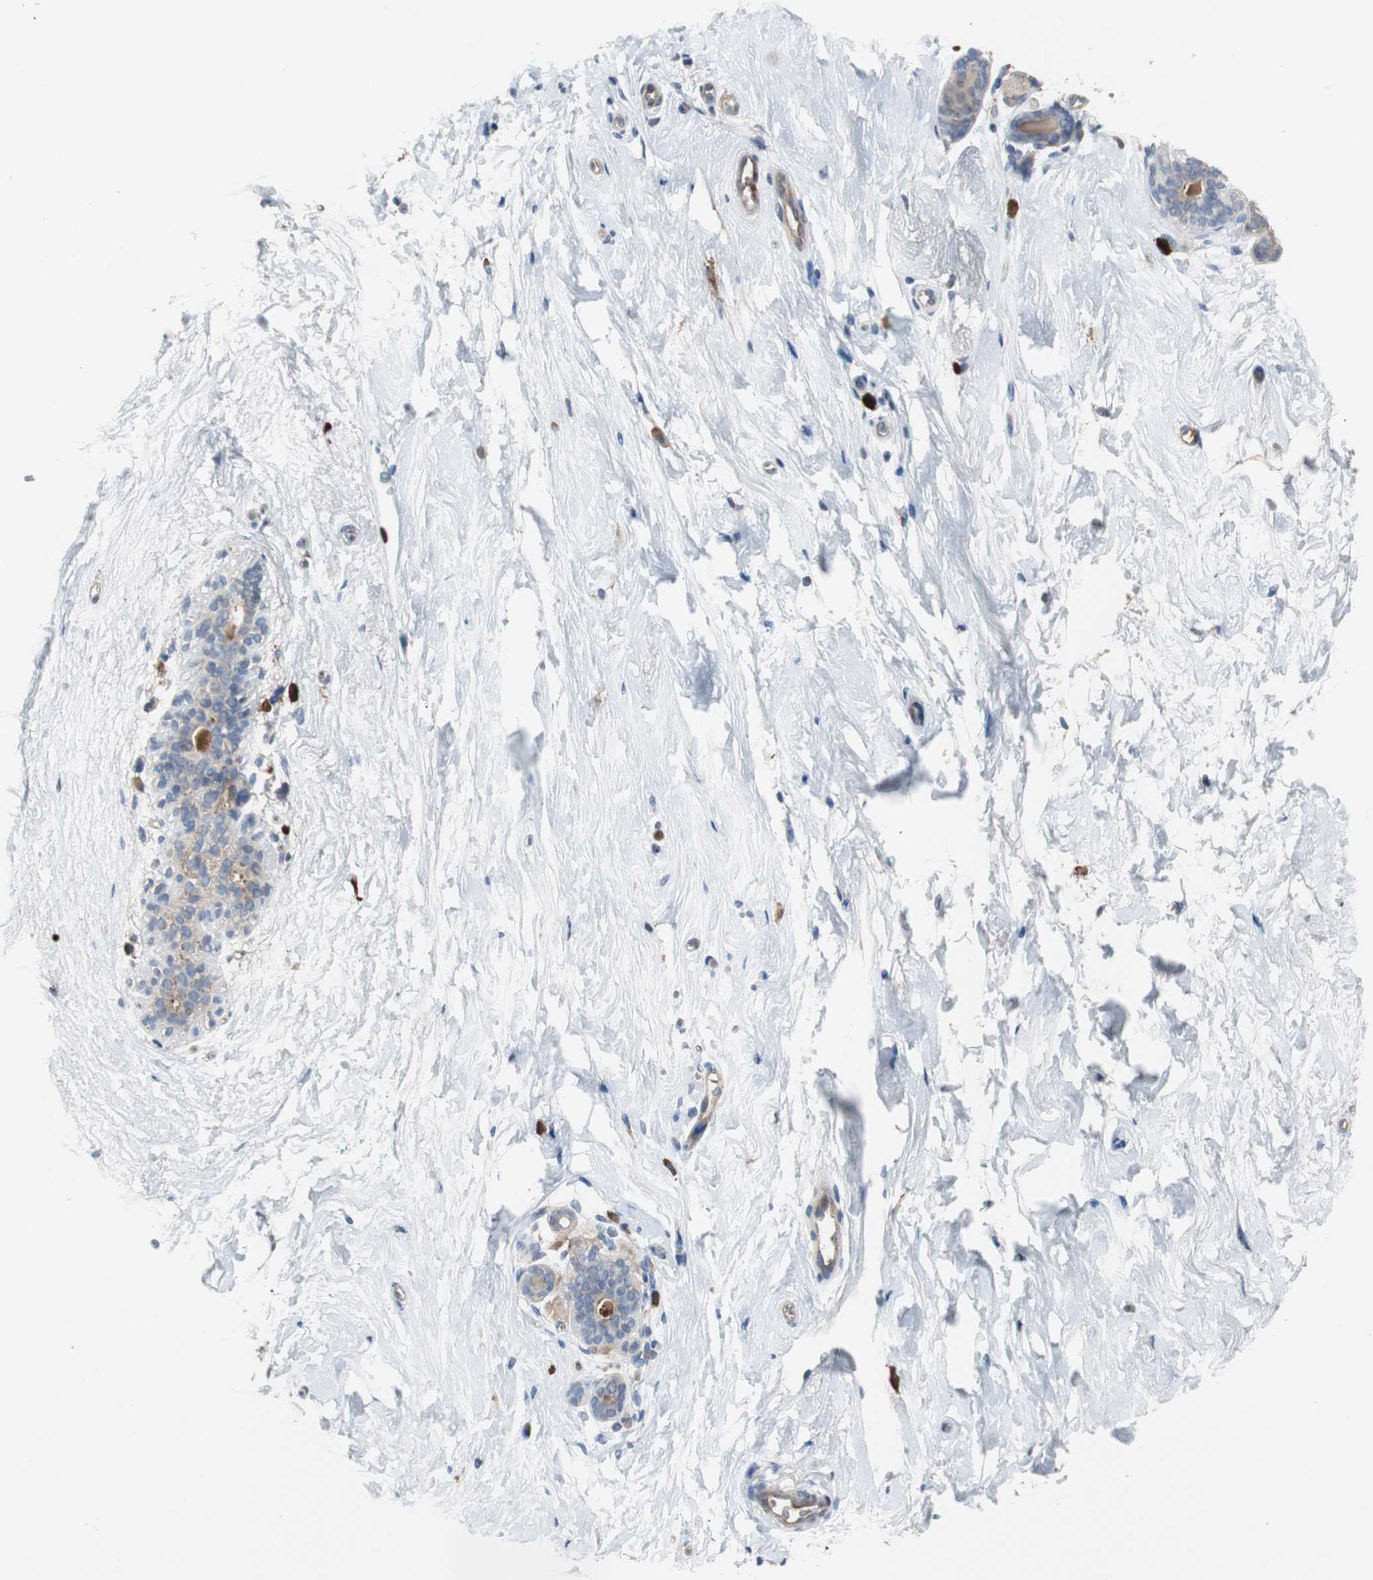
{"staining": {"intensity": "negative", "quantity": "none", "location": "none"}, "tissue": "breast", "cell_type": "Adipocytes", "image_type": "normal", "snomed": [{"axis": "morphology", "description": "Normal tissue, NOS"}, {"axis": "topography", "description": "Breast"}], "caption": "The image exhibits no significant positivity in adipocytes of breast. The staining is performed using DAB (3,3'-diaminobenzidine) brown chromogen with nuclei counter-stained in using hematoxylin.", "gene": "SORT1", "patient": {"sex": "female", "age": 52}}